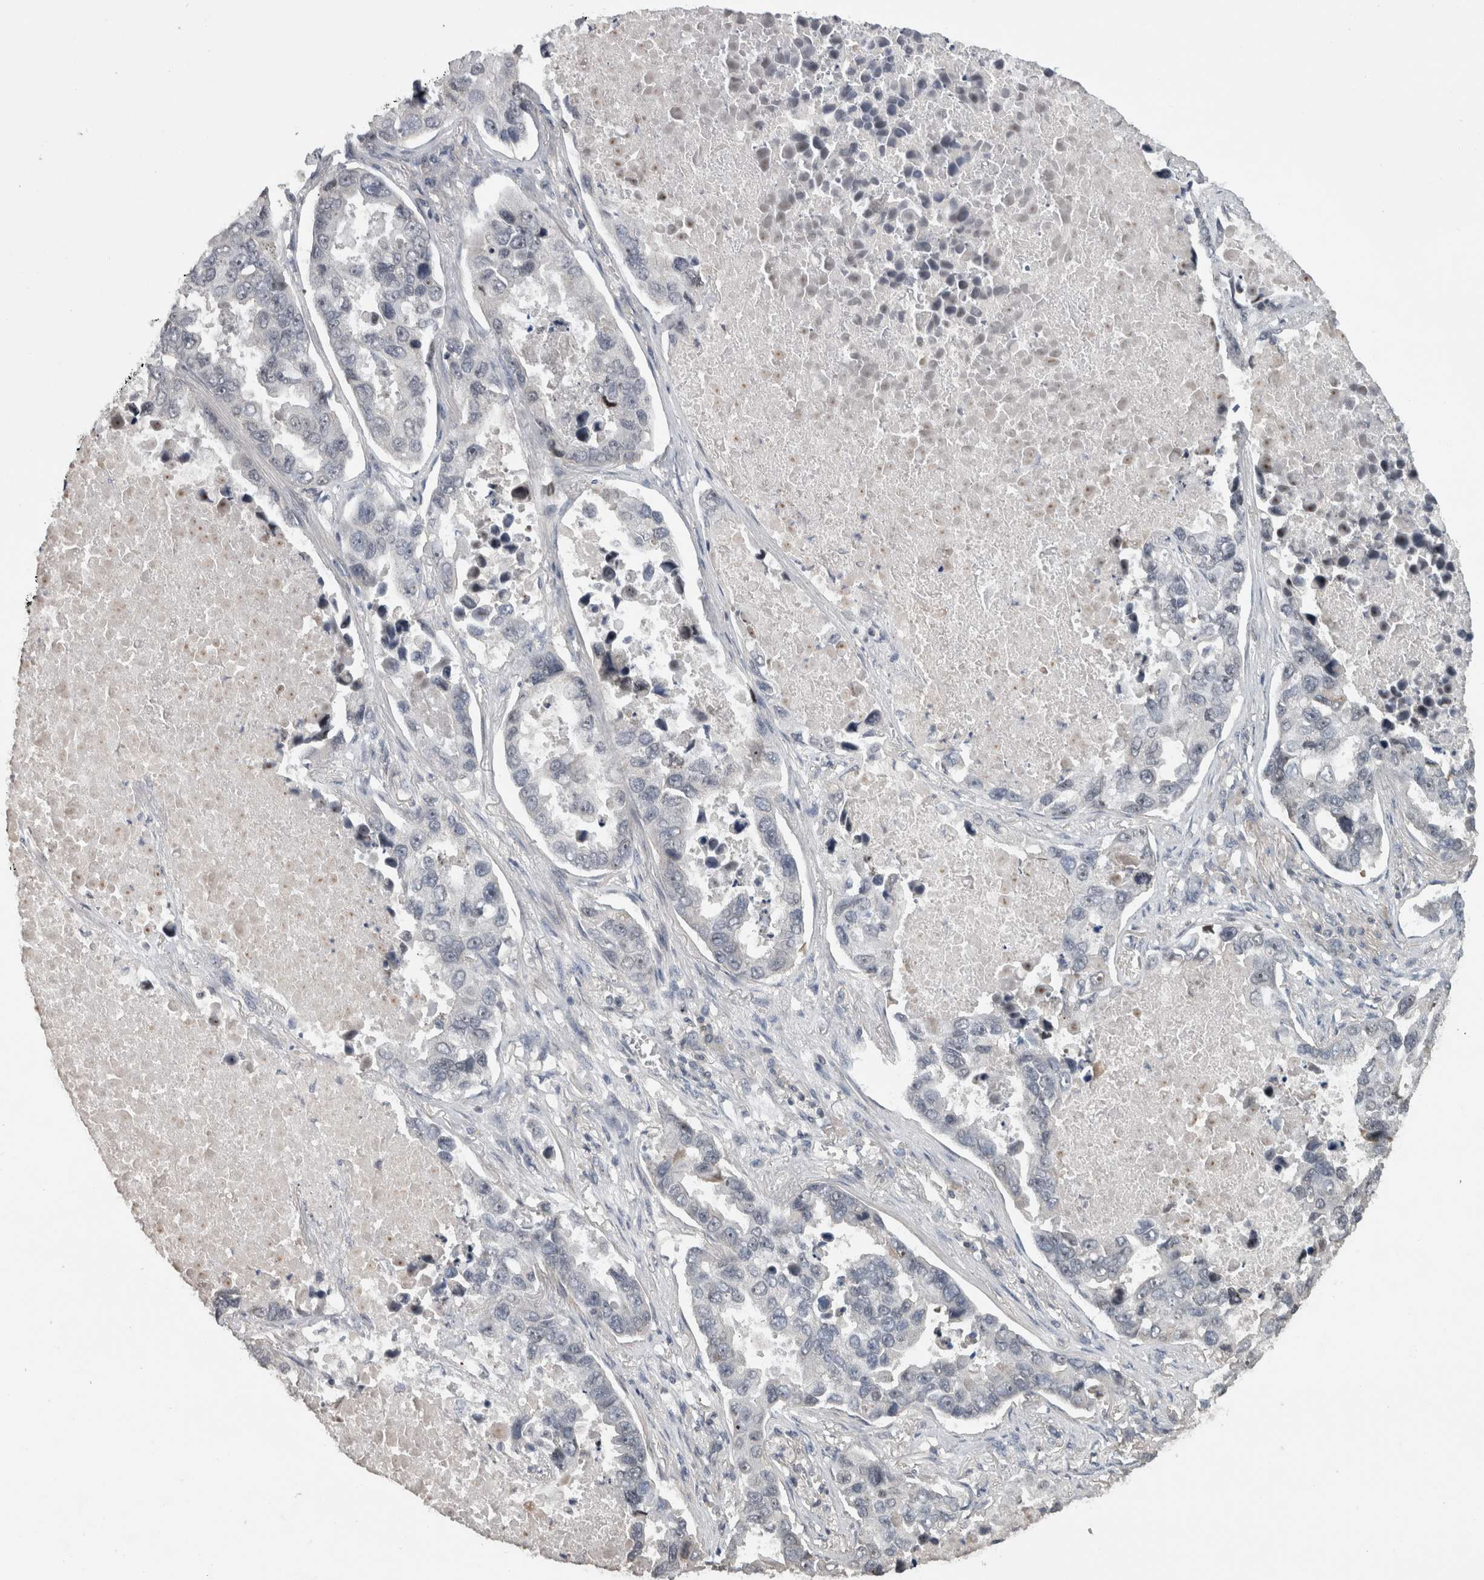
{"staining": {"intensity": "negative", "quantity": "none", "location": "none"}, "tissue": "lung cancer", "cell_type": "Tumor cells", "image_type": "cancer", "snomed": [{"axis": "morphology", "description": "Adenocarcinoma, NOS"}, {"axis": "topography", "description": "Lung"}], "caption": "This is an immunohistochemistry histopathology image of lung cancer. There is no staining in tumor cells.", "gene": "RBM28", "patient": {"sex": "male", "age": 64}}